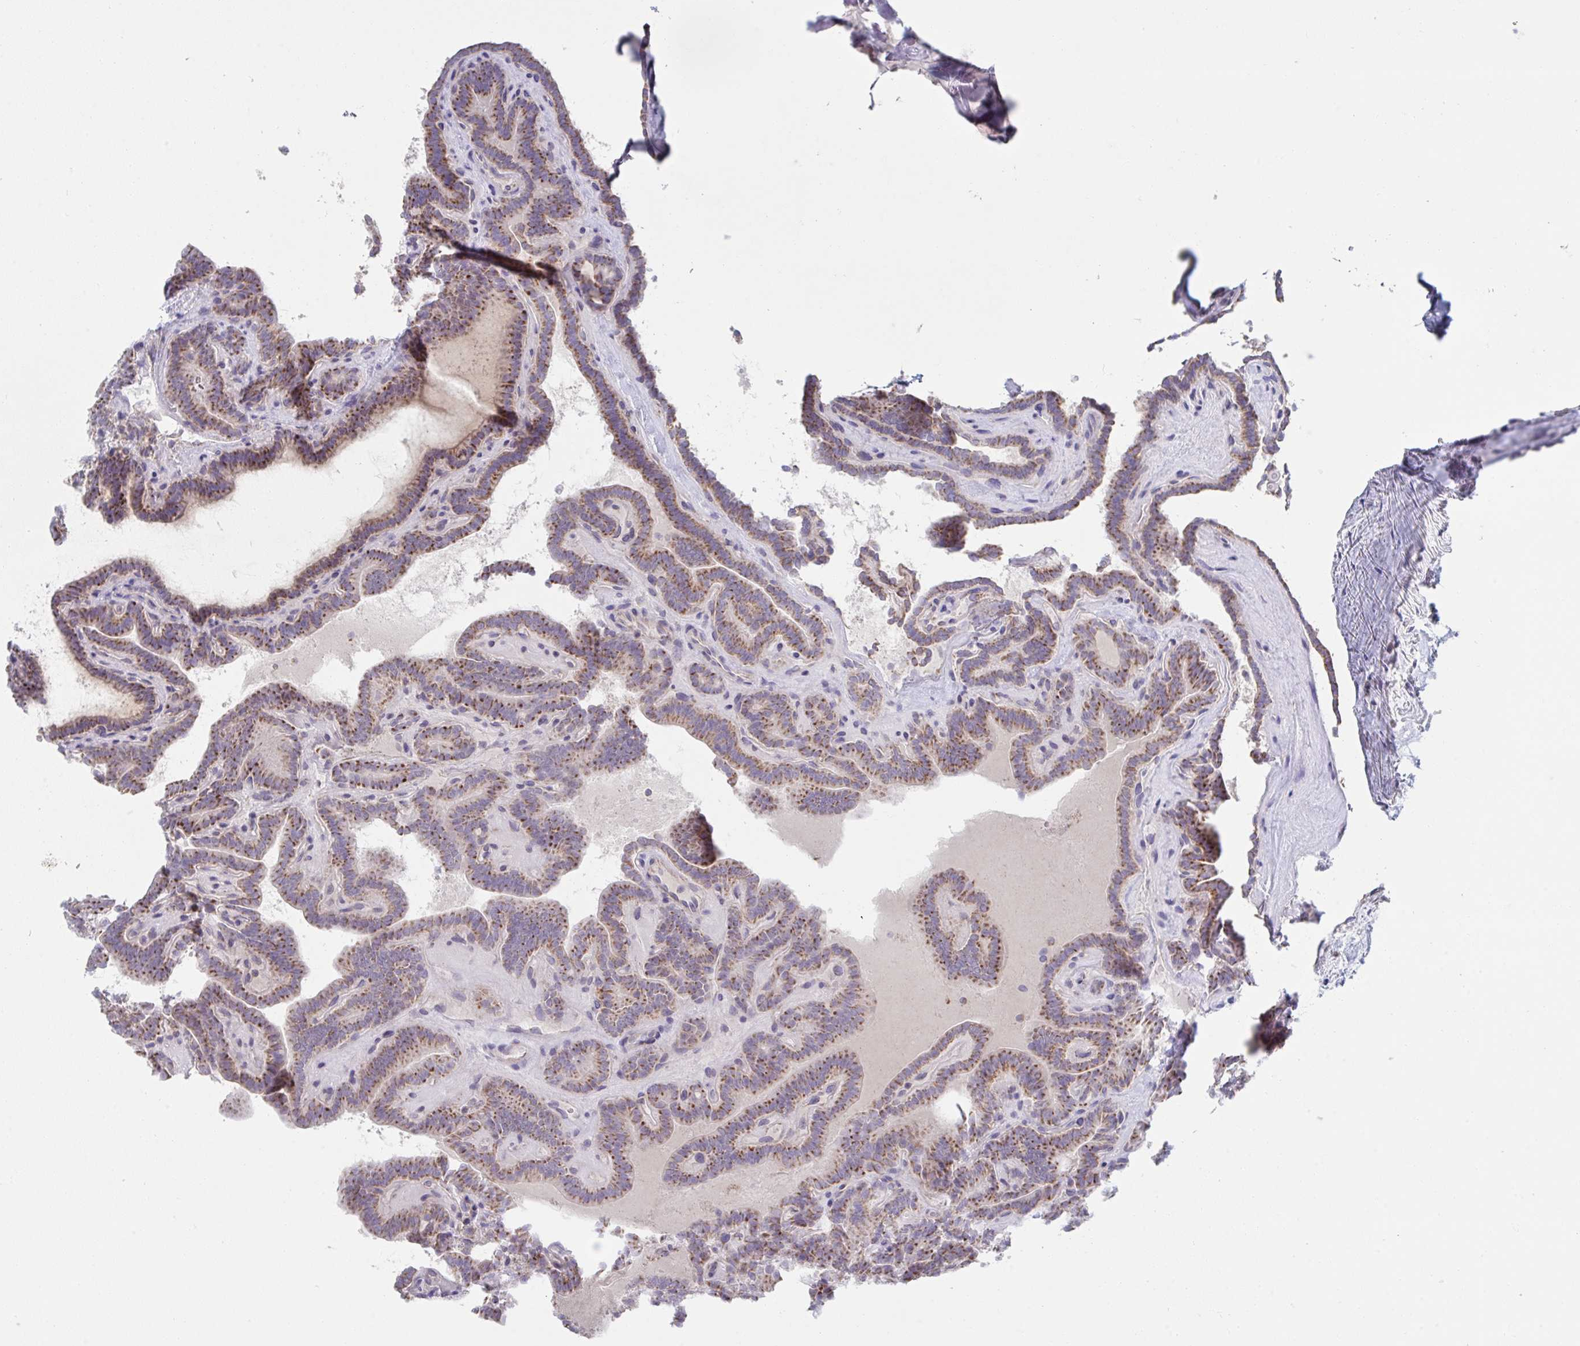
{"staining": {"intensity": "strong", "quantity": ">75%", "location": "cytoplasmic/membranous"}, "tissue": "thyroid cancer", "cell_type": "Tumor cells", "image_type": "cancer", "snomed": [{"axis": "morphology", "description": "Papillary adenocarcinoma, NOS"}, {"axis": "topography", "description": "Thyroid gland"}], "caption": "DAB immunohistochemical staining of papillary adenocarcinoma (thyroid) demonstrates strong cytoplasmic/membranous protein positivity in approximately >75% of tumor cells.", "gene": "NDUFA7", "patient": {"sex": "female", "age": 21}}